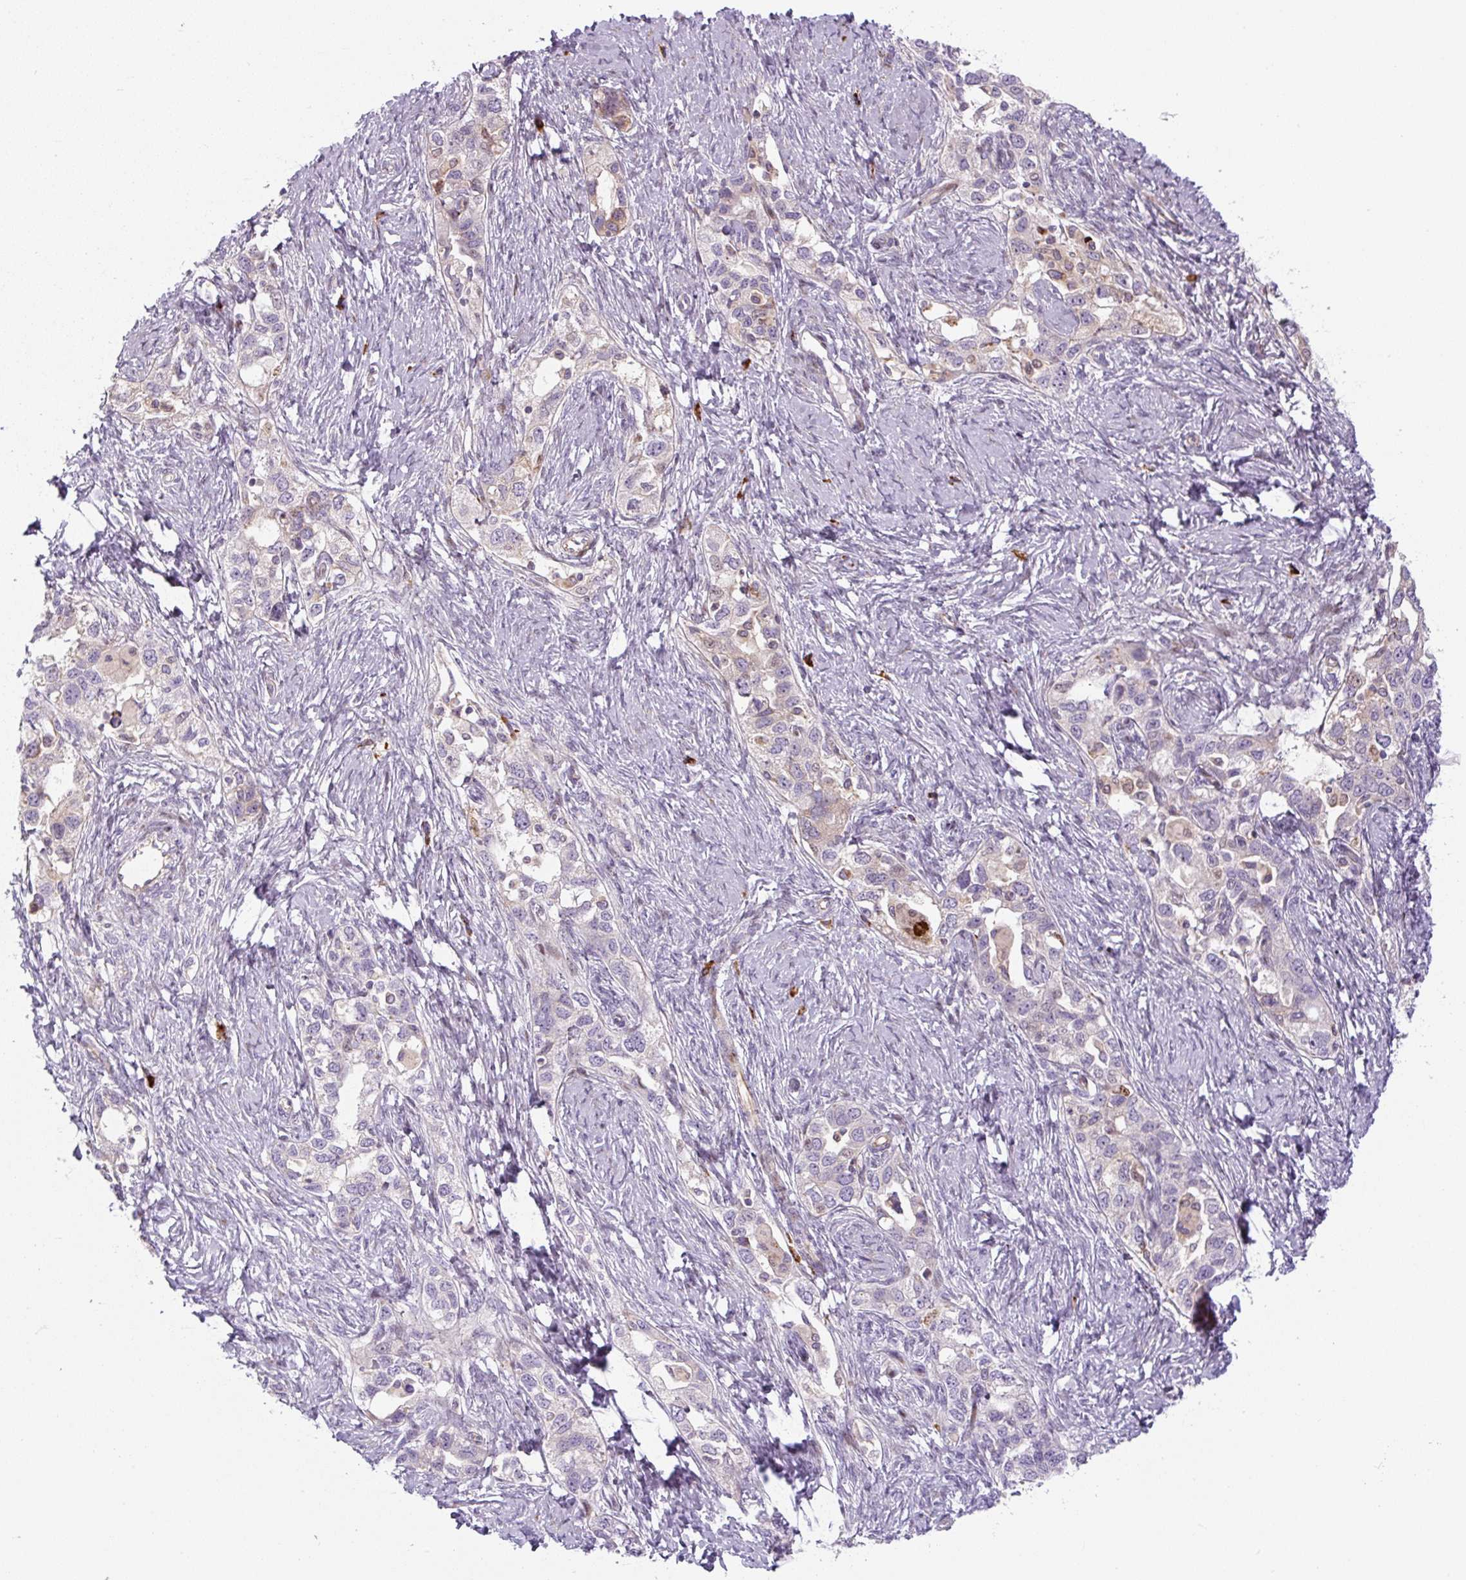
{"staining": {"intensity": "weak", "quantity": "<25%", "location": "cytoplasmic/membranous"}, "tissue": "ovarian cancer", "cell_type": "Tumor cells", "image_type": "cancer", "snomed": [{"axis": "morphology", "description": "Carcinoma, NOS"}, {"axis": "morphology", "description": "Cystadenocarcinoma, serous, NOS"}, {"axis": "topography", "description": "Ovary"}], "caption": "A micrograph of carcinoma (ovarian) stained for a protein displays no brown staining in tumor cells.", "gene": "DISP3", "patient": {"sex": "female", "age": 69}}